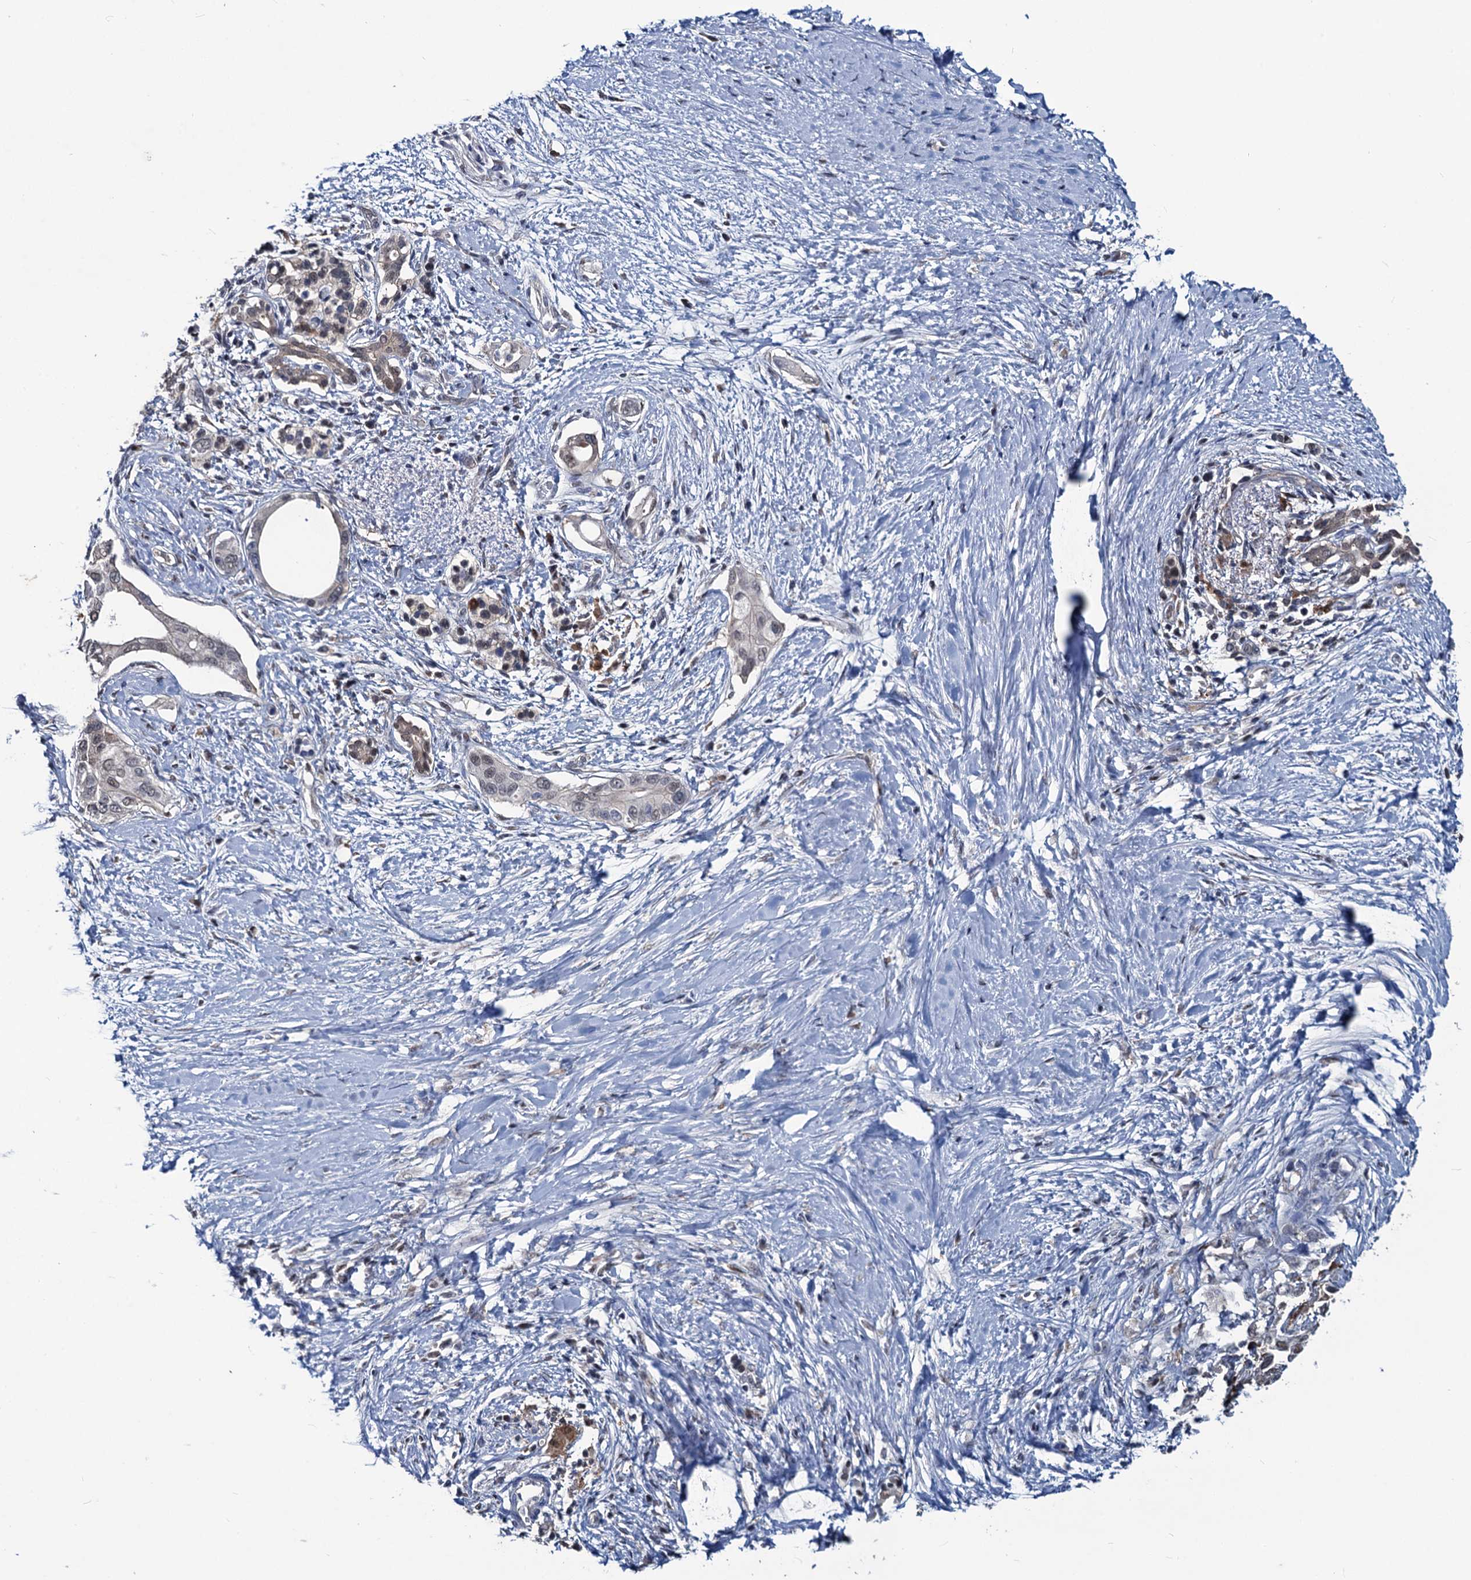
{"staining": {"intensity": "negative", "quantity": "none", "location": "none"}, "tissue": "pancreatic cancer", "cell_type": "Tumor cells", "image_type": "cancer", "snomed": [{"axis": "morphology", "description": "Normal tissue, NOS"}, {"axis": "morphology", "description": "Adenocarcinoma, NOS"}, {"axis": "topography", "description": "Pancreas"}, {"axis": "topography", "description": "Peripheral nerve tissue"}], "caption": "Immunohistochemistry (IHC) of adenocarcinoma (pancreatic) reveals no staining in tumor cells. The staining was performed using DAB to visualize the protein expression in brown, while the nuclei were stained in blue with hematoxylin (Magnification: 20x).", "gene": "RTKN2", "patient": {"sex": "male", "age": 59}}